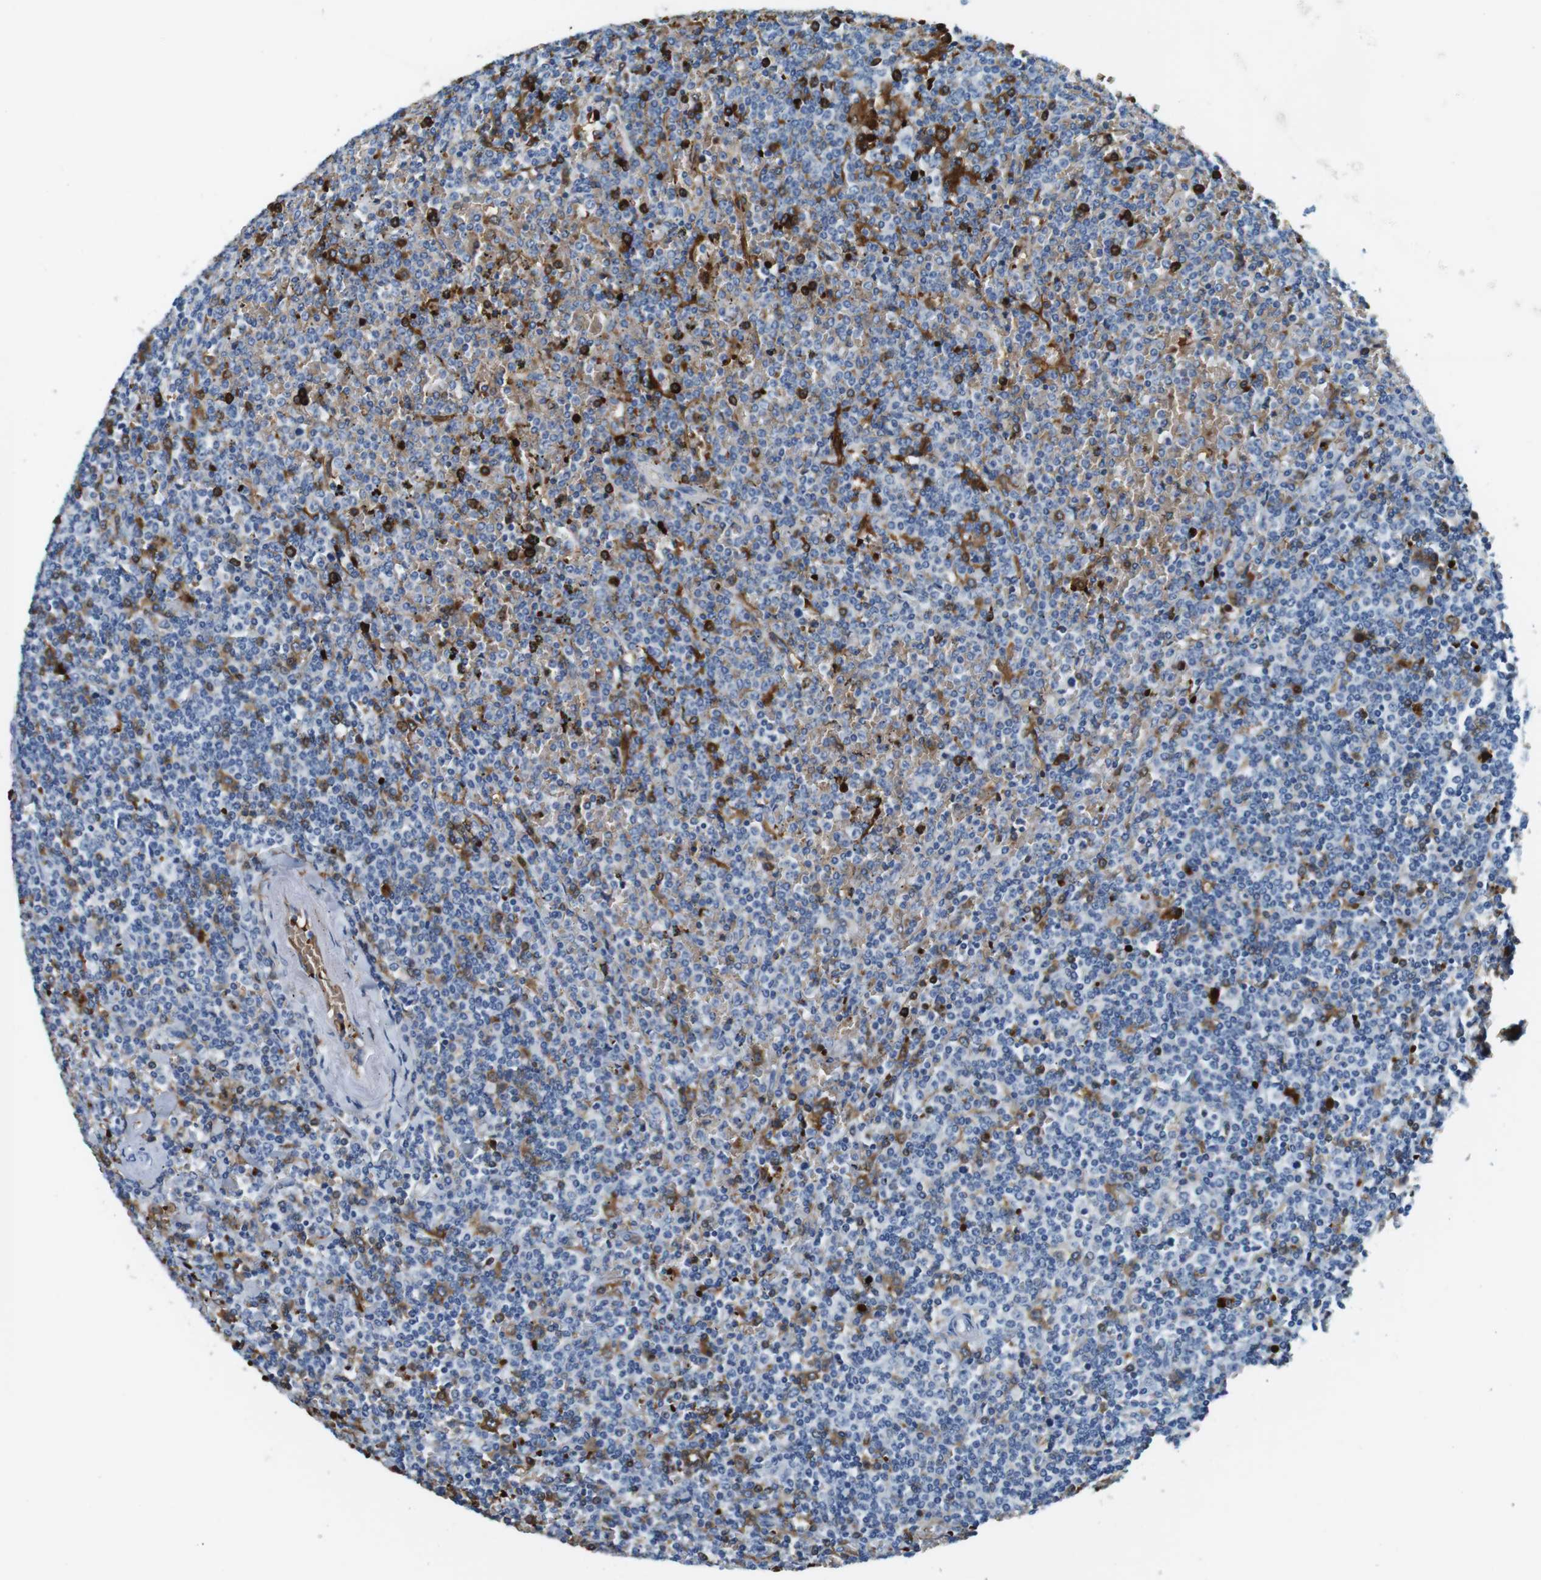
{"staining": {"intensity": "moderate", "quantity": "25%-75%", "location": "cytoplasmic/membranous"}, "tissue": "lymphoma", "cell_type": "Tumor cells", "image_type": "cancer", "snomed": [{"axis": "morphology", "description": "Malignant lymphoma, non-Hodgkin's type, Low grade"}, {"axis": "topography", "description": "Spleen"}], "caption": "Lymphoma stained with a protein marker displays moderate staining in tumor cells.", "gene": "TFAP2C", "patient": {"sex": "female", "age": 19}}